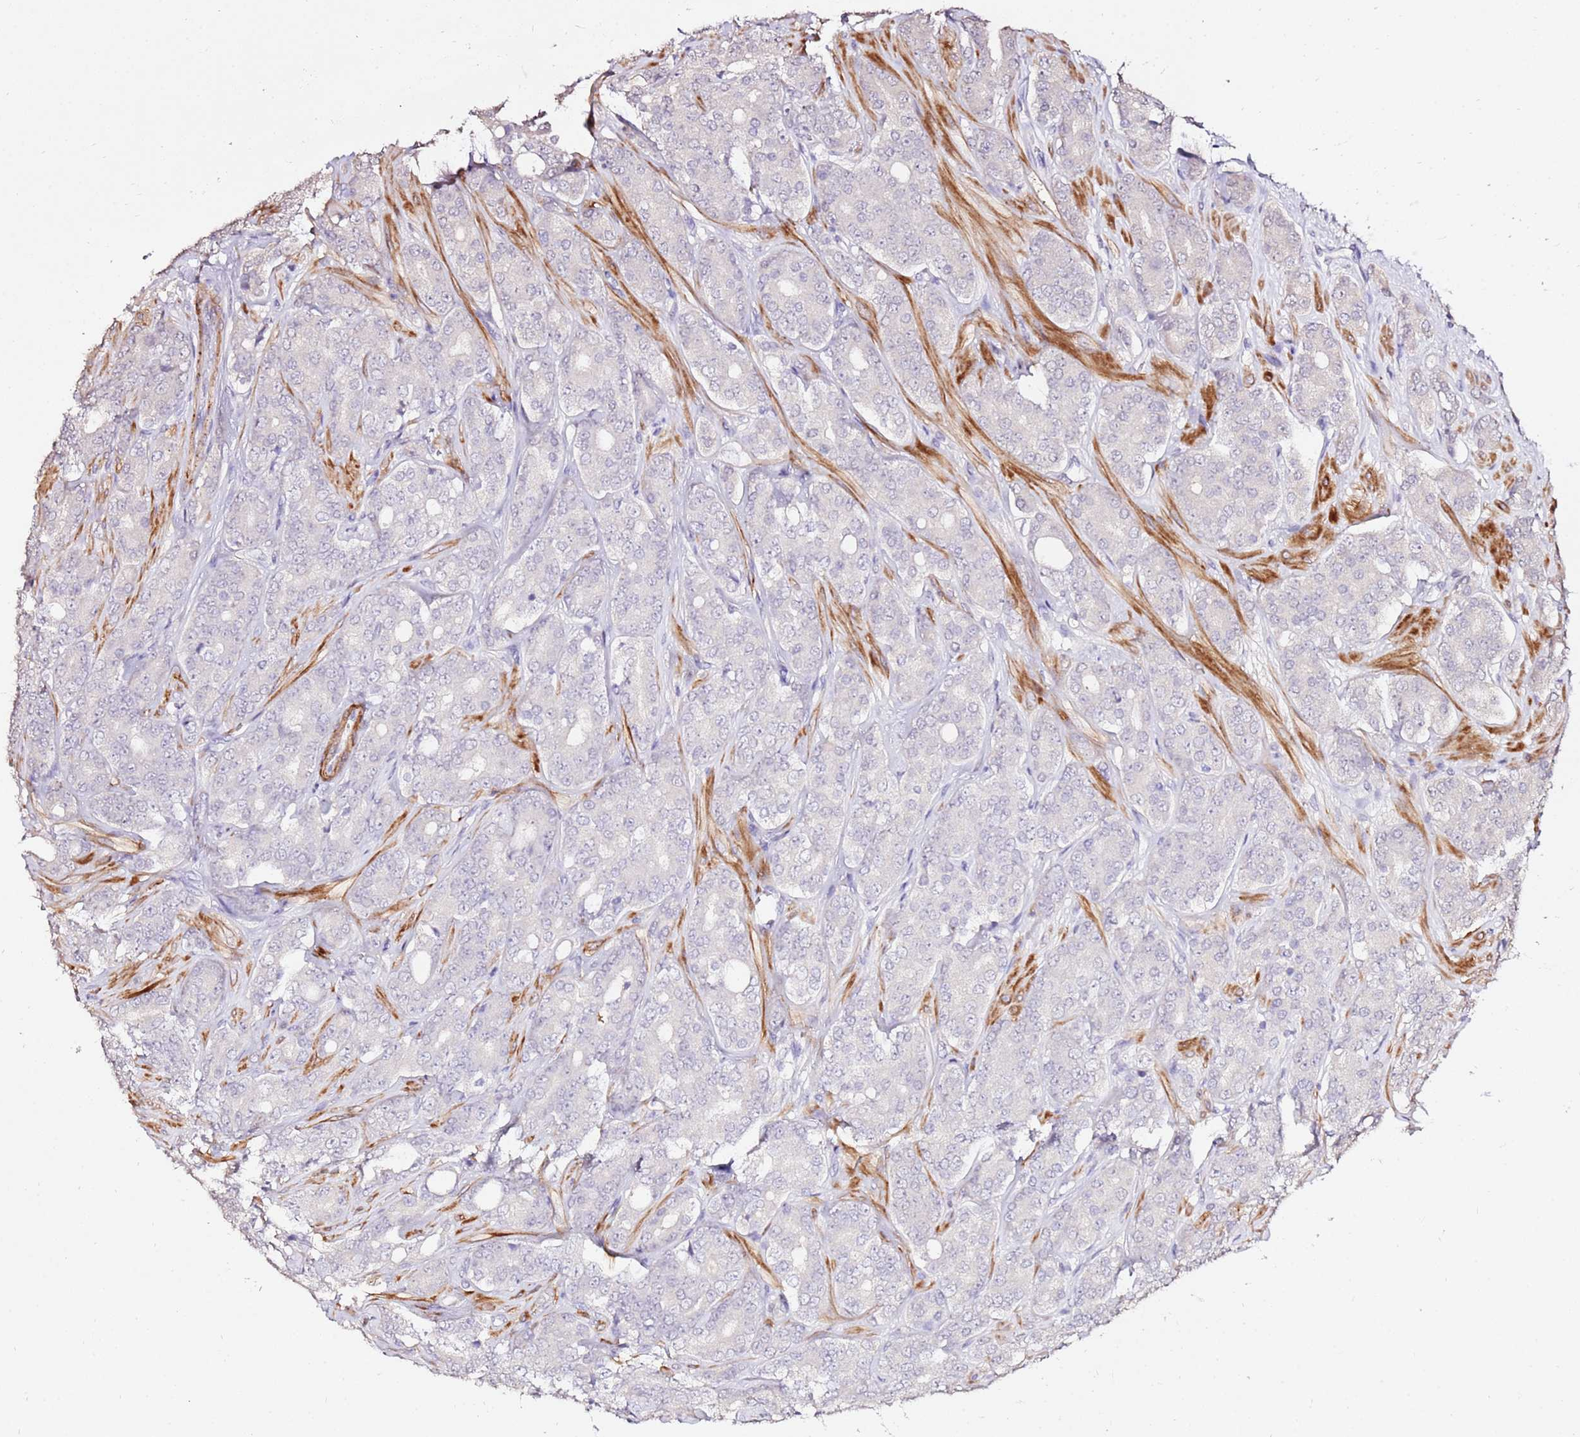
{"staining": {"intensity": "negative", "quantity": "none", "location": "none"}, "tissue": "prostate cancer", "cell_type": "Tumor cells", "image_type": "cancer", "snomed": [{"axis": "morphology", "description": "Adenocarcinoma, High grade"}, {"axis": "topography", "description": "Prostate"}], "caption": "Immunohistochemistry photomicrograph of neoplastic tissue: prostate cancer (high-grade adenocarcinoma) stained with DAB (3,3'-diaminobenzidine) exhibits no significant protein positivity in tumor cells.", "gene": "ART5", "patient": {"sex": "male", "age": 62}}